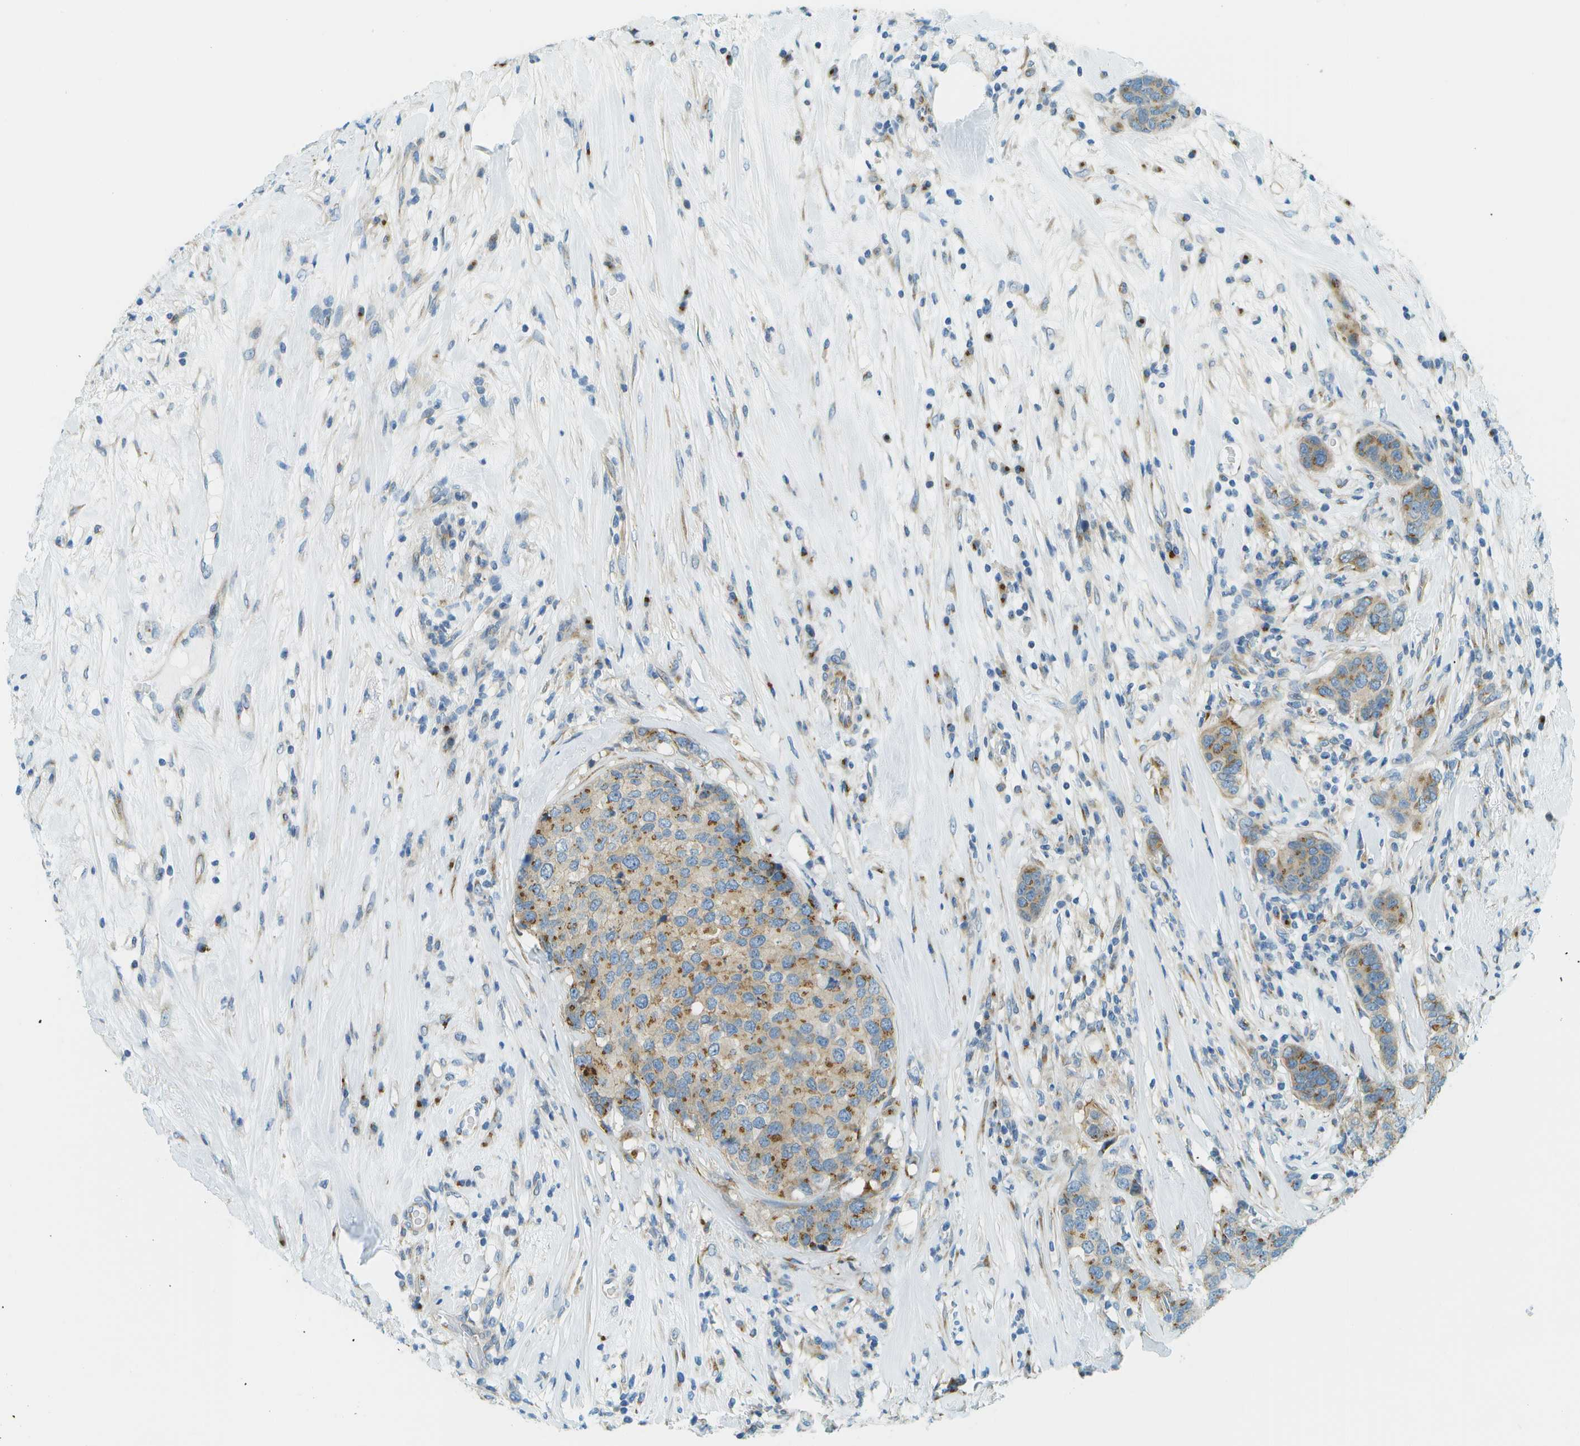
{"staining": {"intensity": "moderate", "quantity": ">75%", "location": "cytoplasmic/membranous"}, "tissue": "breast cancer", "cell_type": "Tumor cells", "image_type": "cancer", "snomed": [{"axis": "morphology", "description": "Lobular carcinoma"}, {"axis": "topography", "description": "Breast"}], "caption": "Breast lobular carcinoma stained for a protein exhibits moderate cytoplasmic/membranous positivity in tumor cells. (IHC, brightfield microscopy, high magnification).", "gene": "ACBD3", "patient": {"sex": "female", "age": 59}}